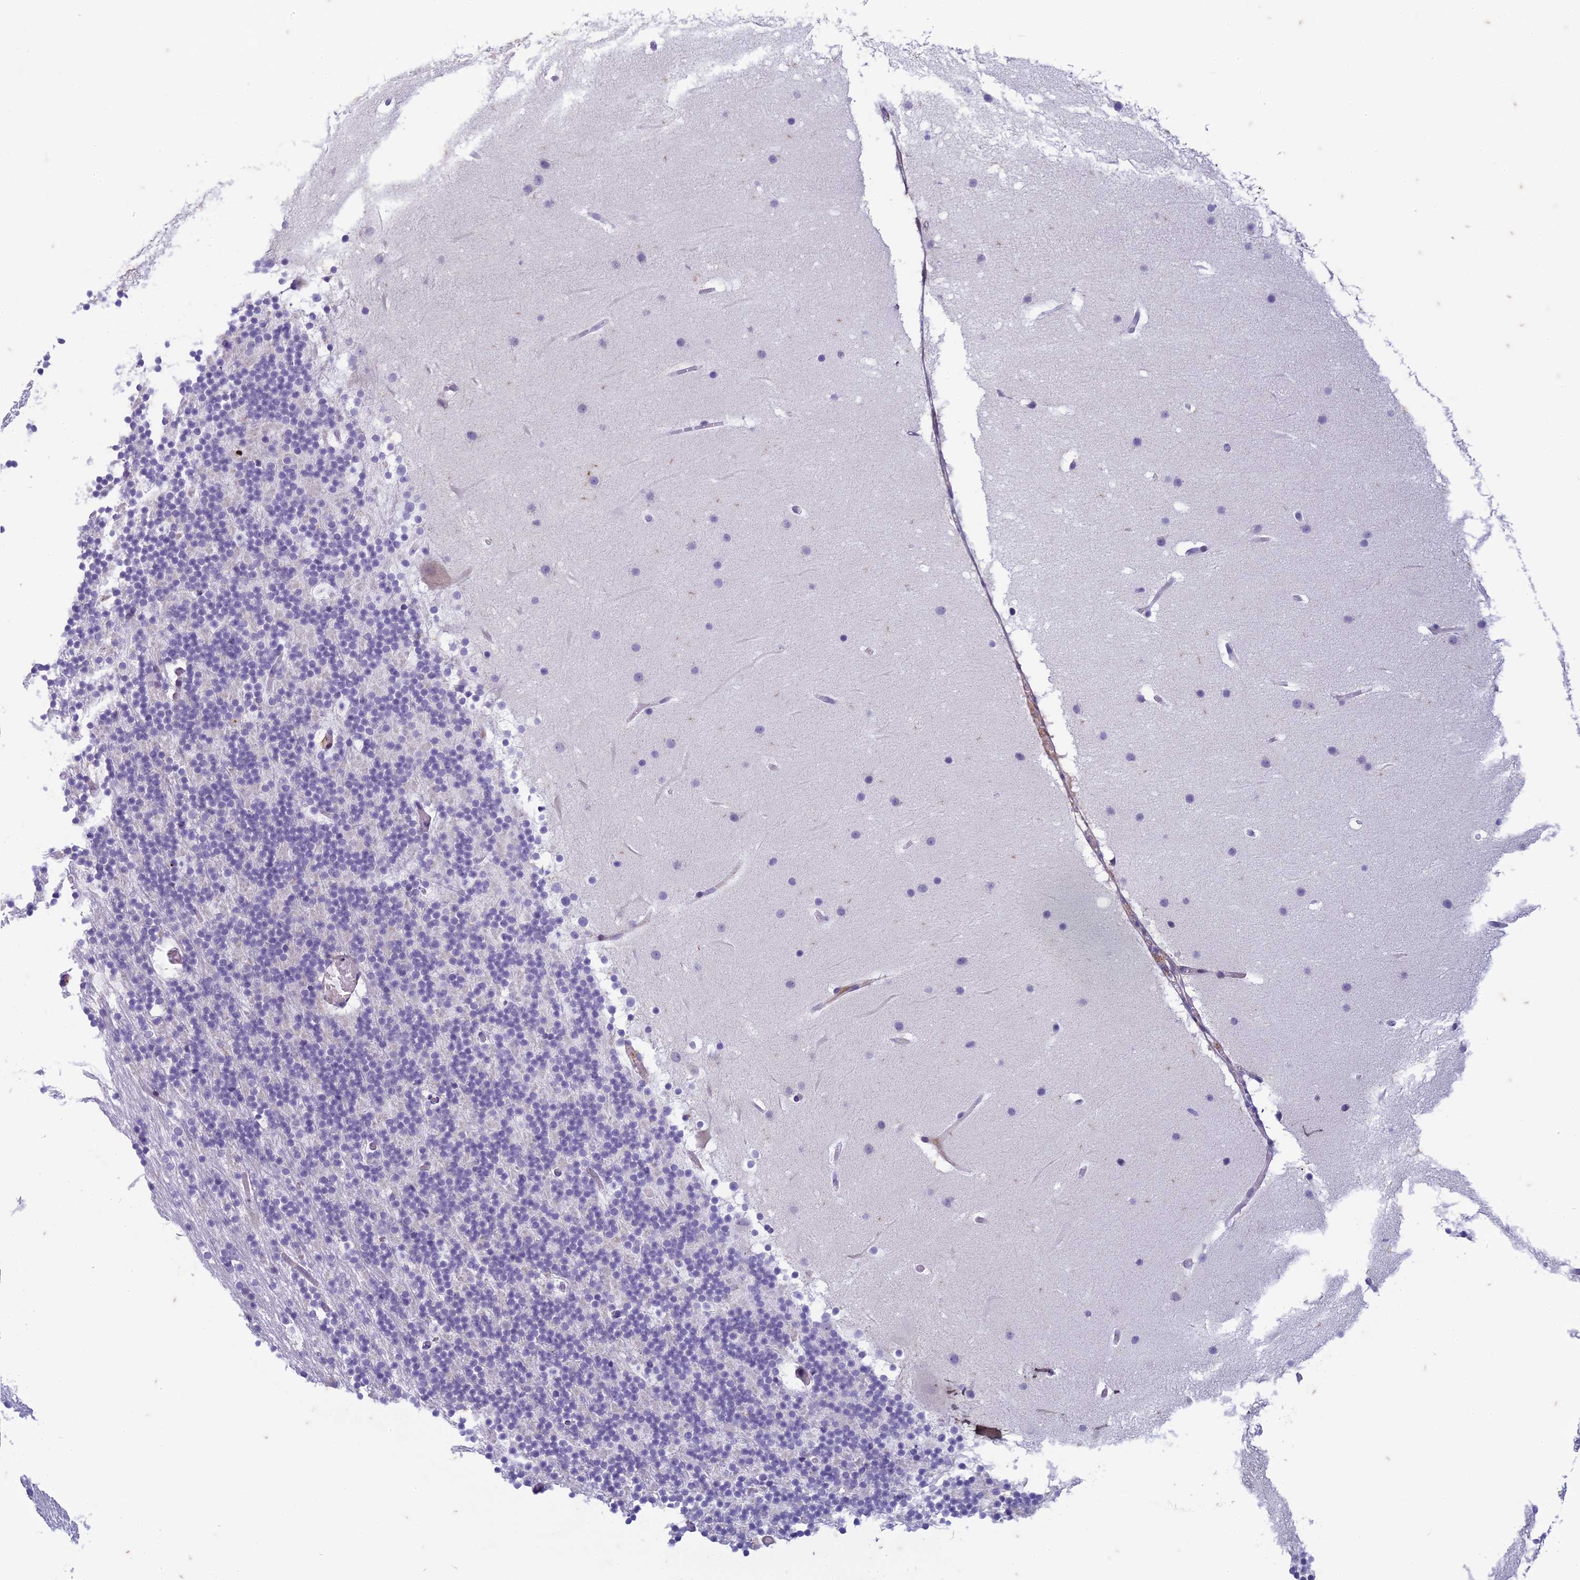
{"staining": {"intensity": "negative", "quantity": "none", "location": "none"}, "tissue": "cerebellum", "cell_type": "Cells in granular layer", "image_type": "normal", "snomed": [{"axis": "morphology", "description": "Normal tissue, NOS"}, {"axis": "topography", "description": "Cerebellum"}], "caption": "There is no significant staining in cells in granular layer of cerebellum. (Brightfield microscopy of DAB immunohistochemistry at high magnification).", "gene": "PABPN1L", "patient": {"sex": "male", "age": 57}}